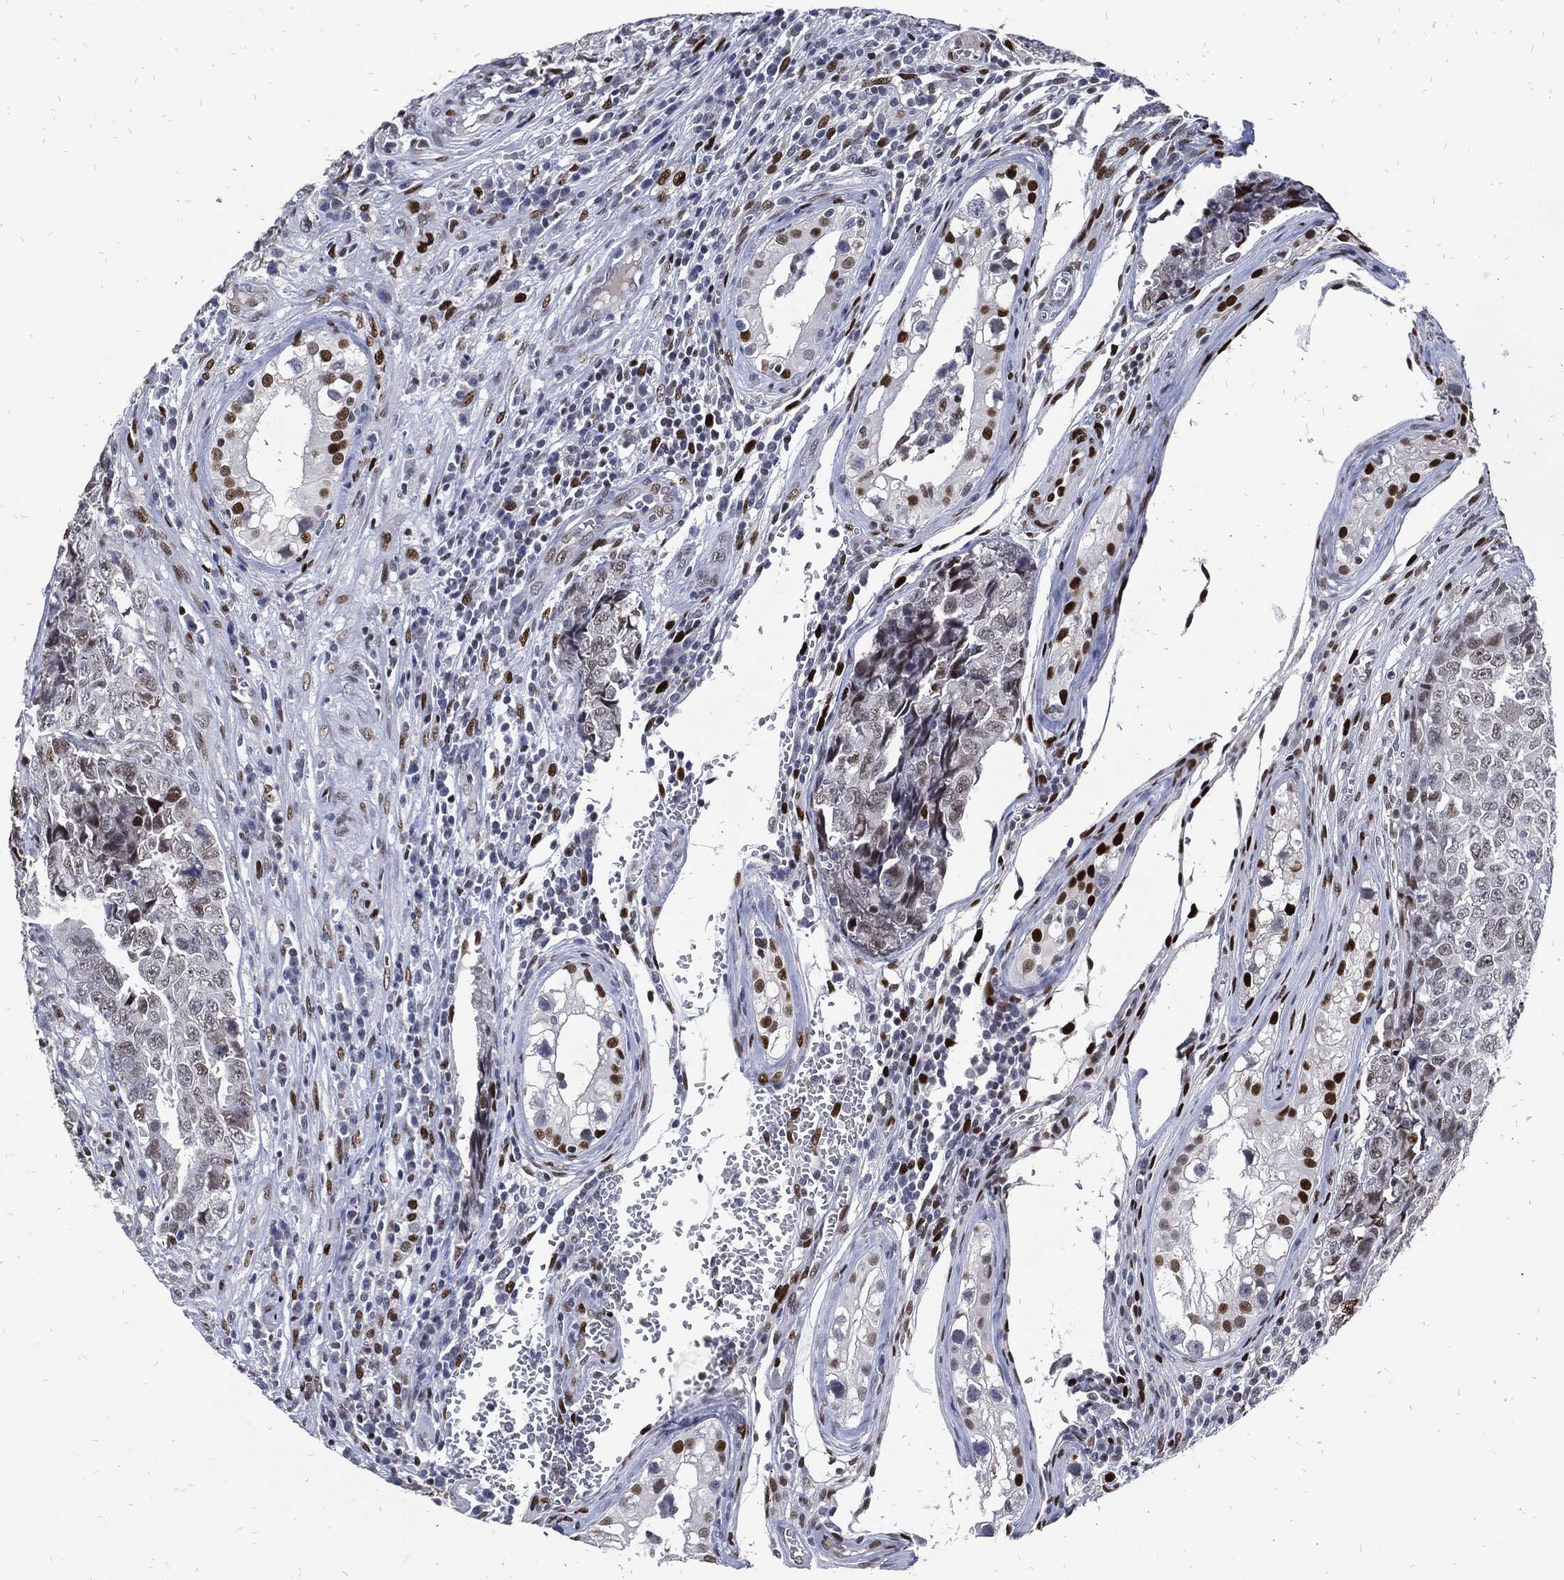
{"staining": {"intensity": "moderate", "quantity": "<25%", "location": "nuclear"}, "tissue": "testis cancer", "cell_type": "Tumor cells", "image_type": "cancer", "snomed": [{"axis": "morphology", "description": "Carcinoma, Embryonal, NOS"}, {"axis": "topography", "description": "Testis"}], "caption": "Human testis embryonal carcinoma stained with a protein marker reveals moderate staining in tumor cells.", "gene": "JUN", "patient": {"sex": "male", "age": 23}}